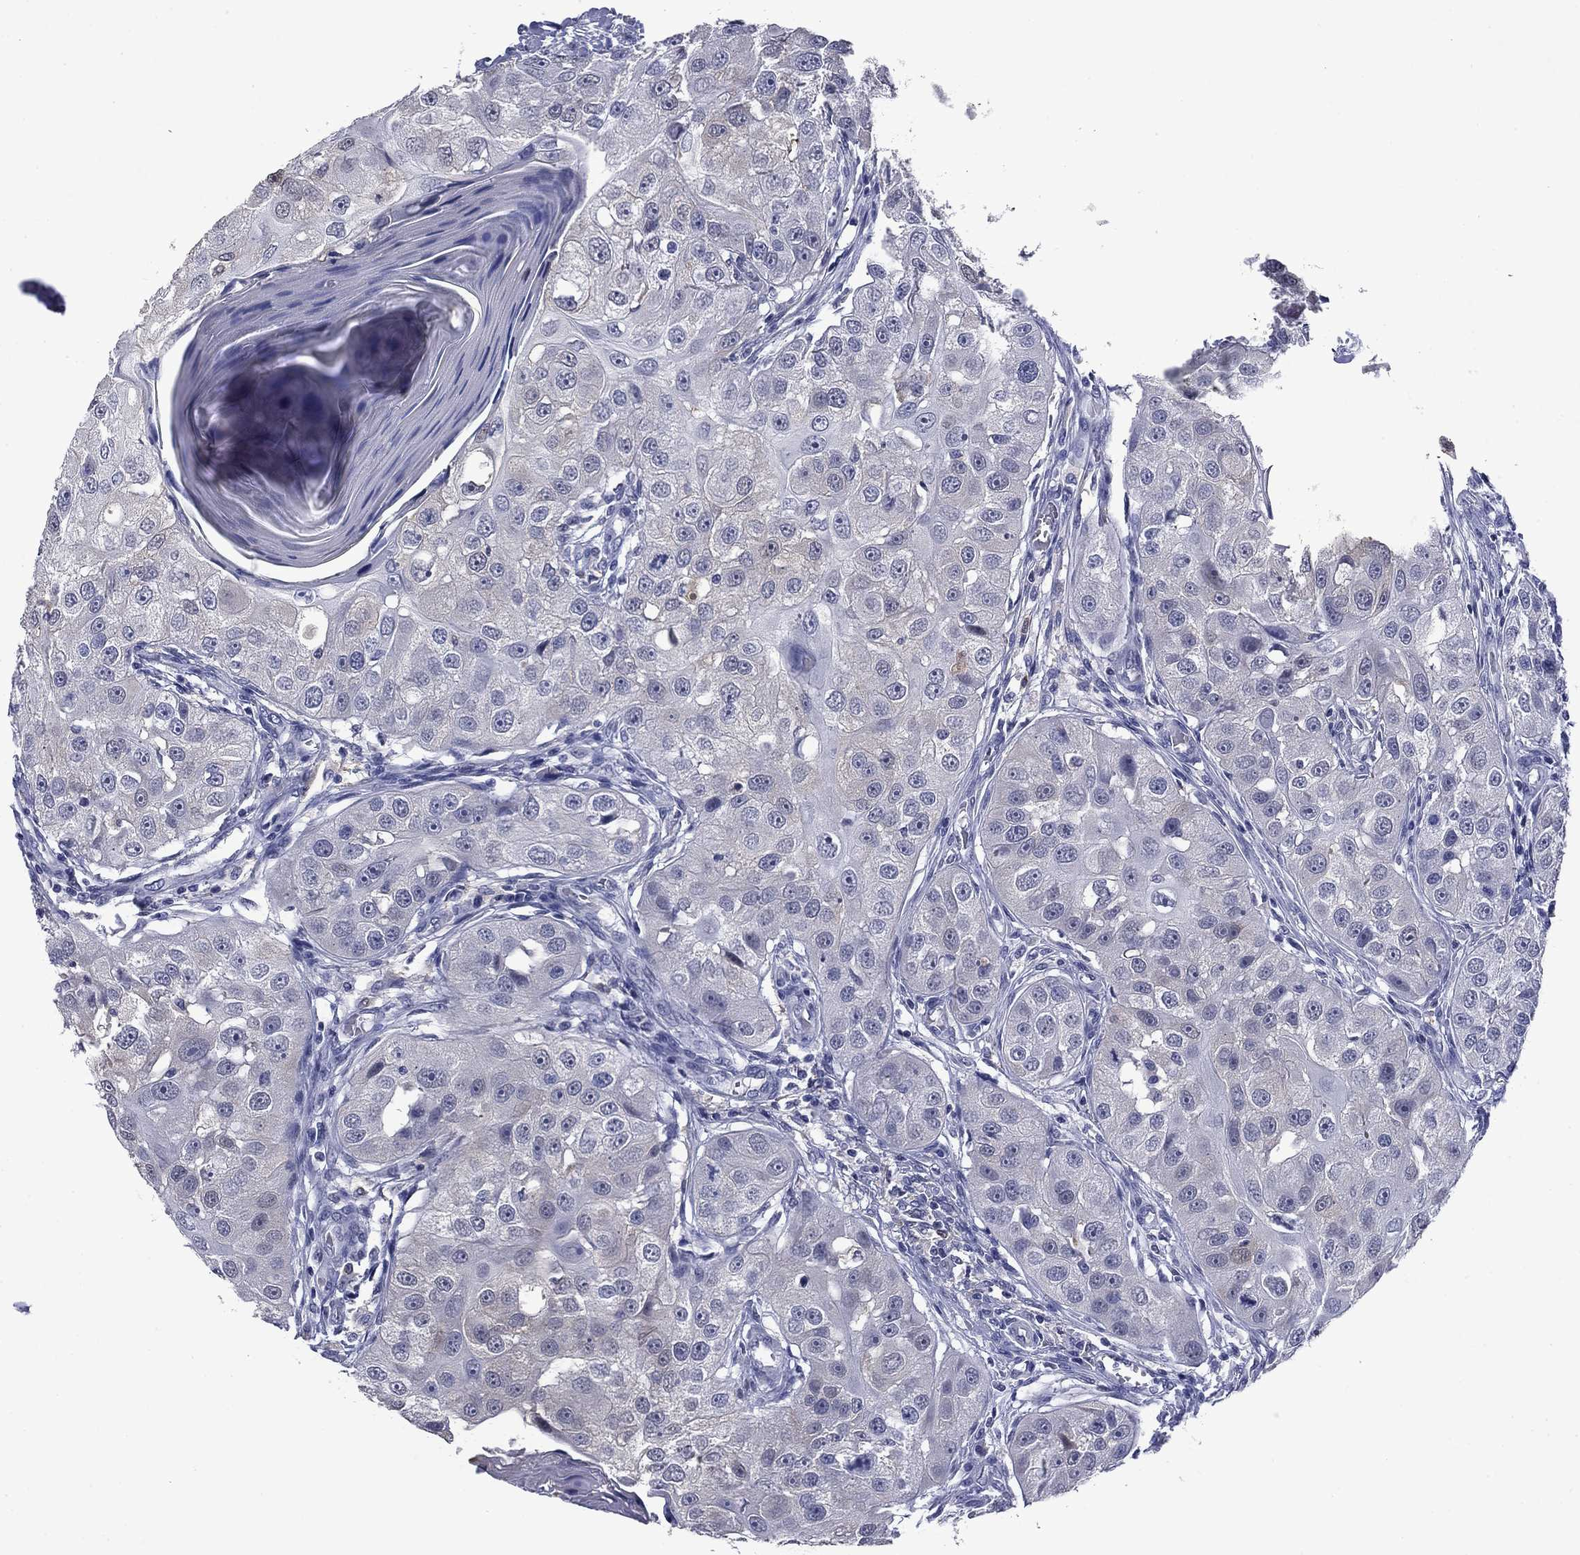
{"staining": {"intensity": "negative", "quantity": "none", "location": "none"}, "tissue": "head and neck cancer", "cell_type": "Tumor cells", "image_type": "cancer", "snomed": [{"axis": "morphology", "description": "Normal tissue, NOS"}, {"axis": "morphology", "description": "Squamous cell carcinoma, NOS"}, {"axis": "topography", "description": "Skeletal muscle"}, {"axis": "topography", "description": "Head-Neck"}], "caption": "This is an immunohistochemistry (IHC) histopathology image of human head and neck cancer. There is no expression in tumor cells.", "gene": "BCL2L14", "patient": {"sex": "male", "age": 51}}